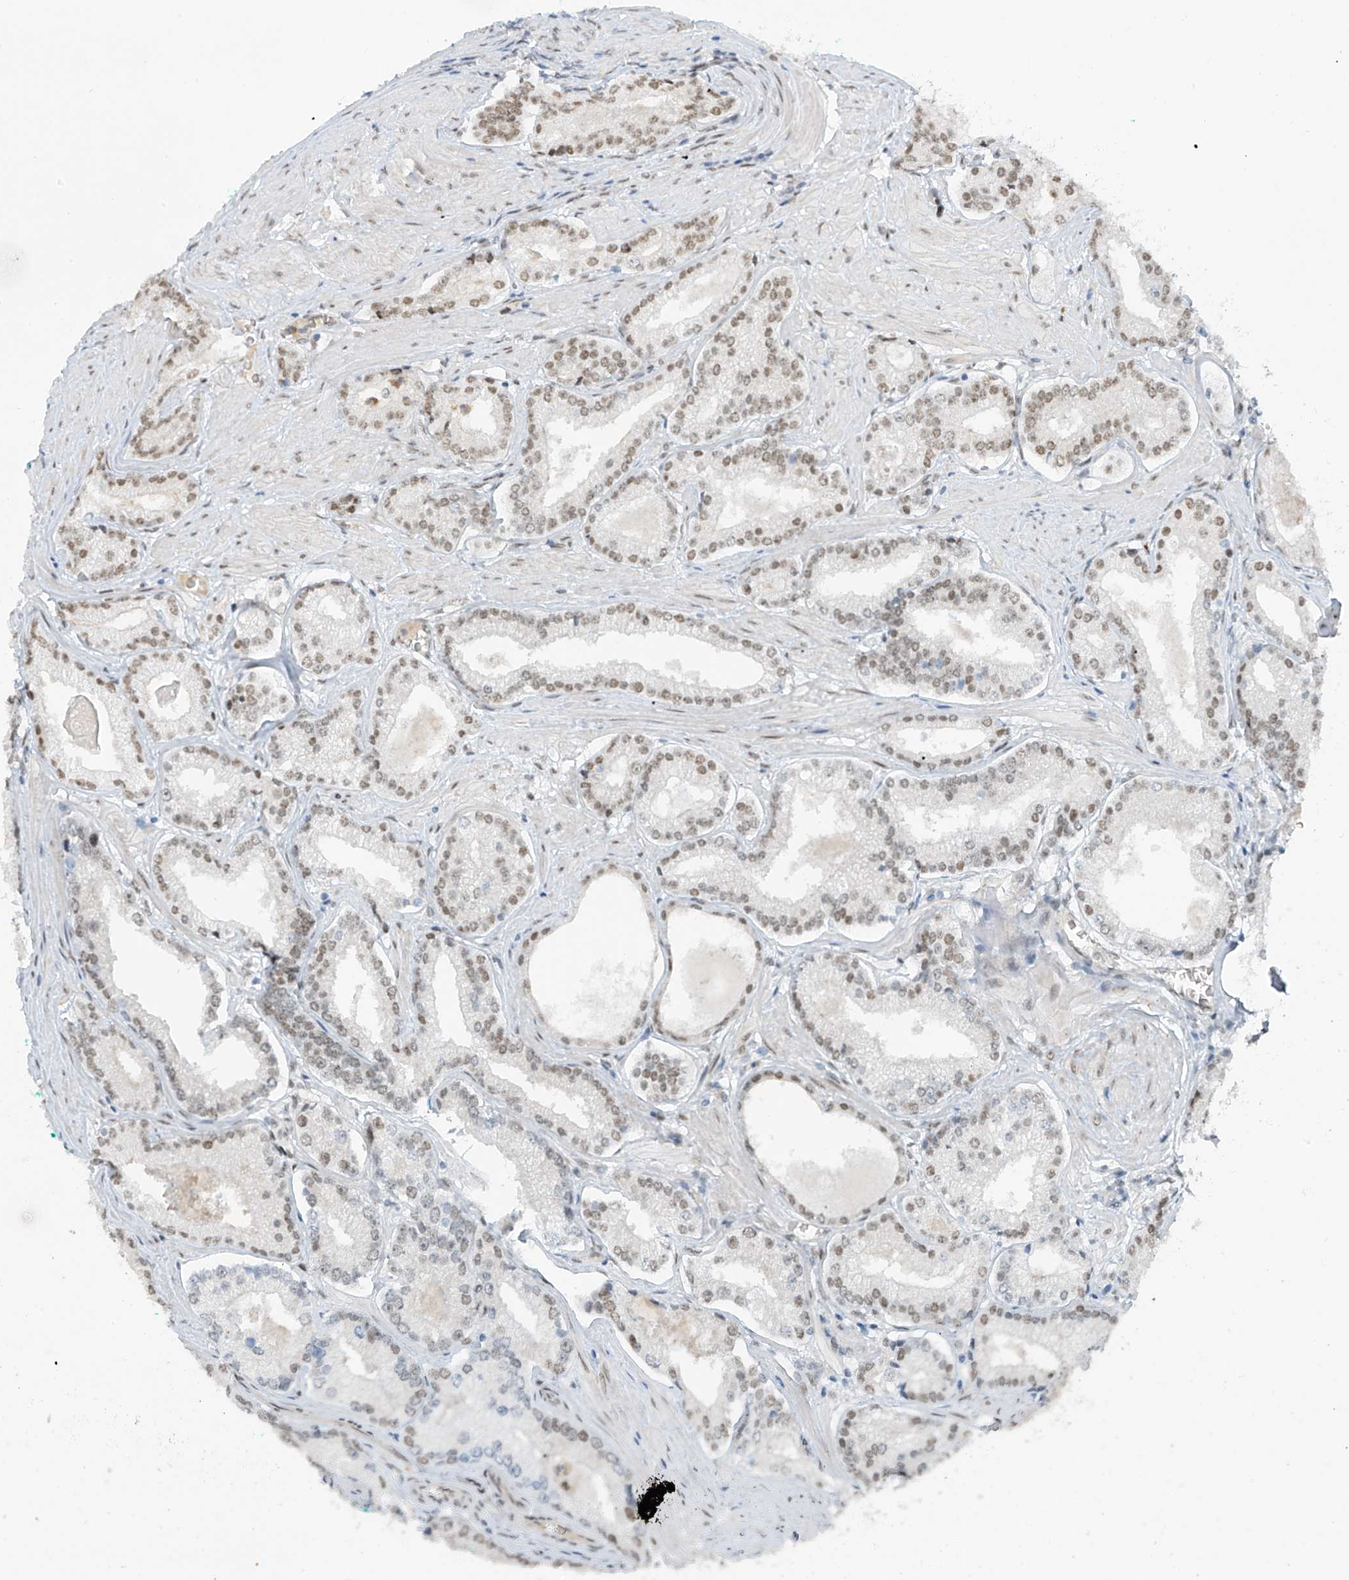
{"staining": {"intensity": "moderate", "quantity": "25%-75%", "location": "nuclear"}, "tissue": "prostate cancer", "cell_type": "Tumor cells", "image_type": "cancer", "snomed": [{"axis": "morphology", "description": "Adenocarcinoma, Low grade"}, {"axis": "topography", "description": "Prostate"}], "caption": "This micrograph displays immunohistochemistry (IHC) staining of human prostate adenocarcinoma (low-grade), with medium moderate nuclear expression in about 25%-75% of tumor cells.", "gene": "MCM9", "patient": {"sex": "male", "age": 54}}